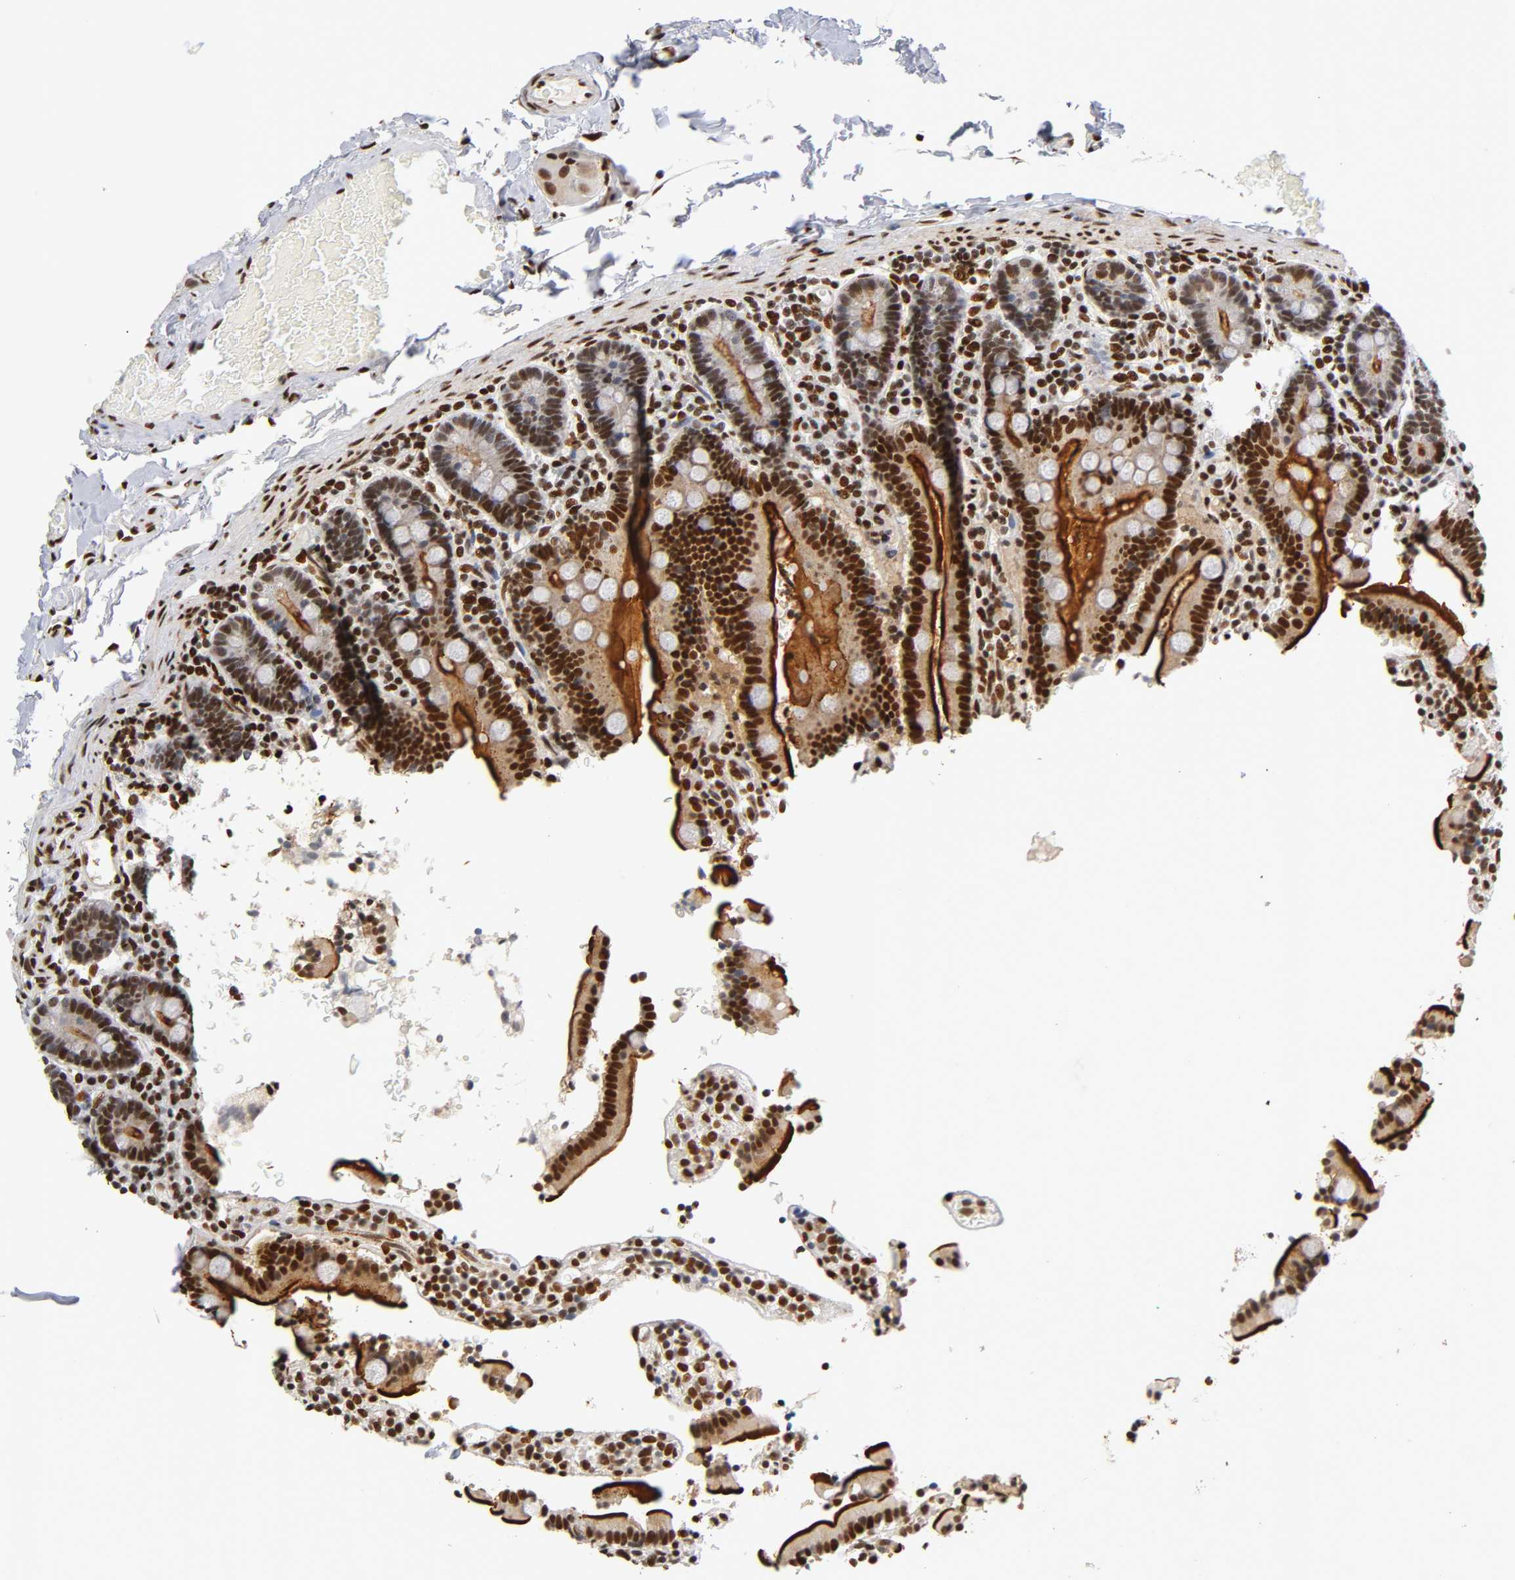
{"staining": {"intensity": "strong", "quantity": ">75%", "location": "cytoplasmic/membranous,nuclear"}, "tissue": "duodenum", "cell_type": "Glandular cells", "image_type": "normal", "snomed": [{"axis": "morphology", "description": "Normal tissue, NOS"}, {"axis": "topography", "description": "Duodenum"}], "caption": "Strong cytoplasmic/membranous,nuclear positivity for a protein is present in about >75% of glandular cells of benign duodenum using immunohistochemistry (IHC).", "gene": "NR3C1", "patient": {"sex": "female", "age": 53}}